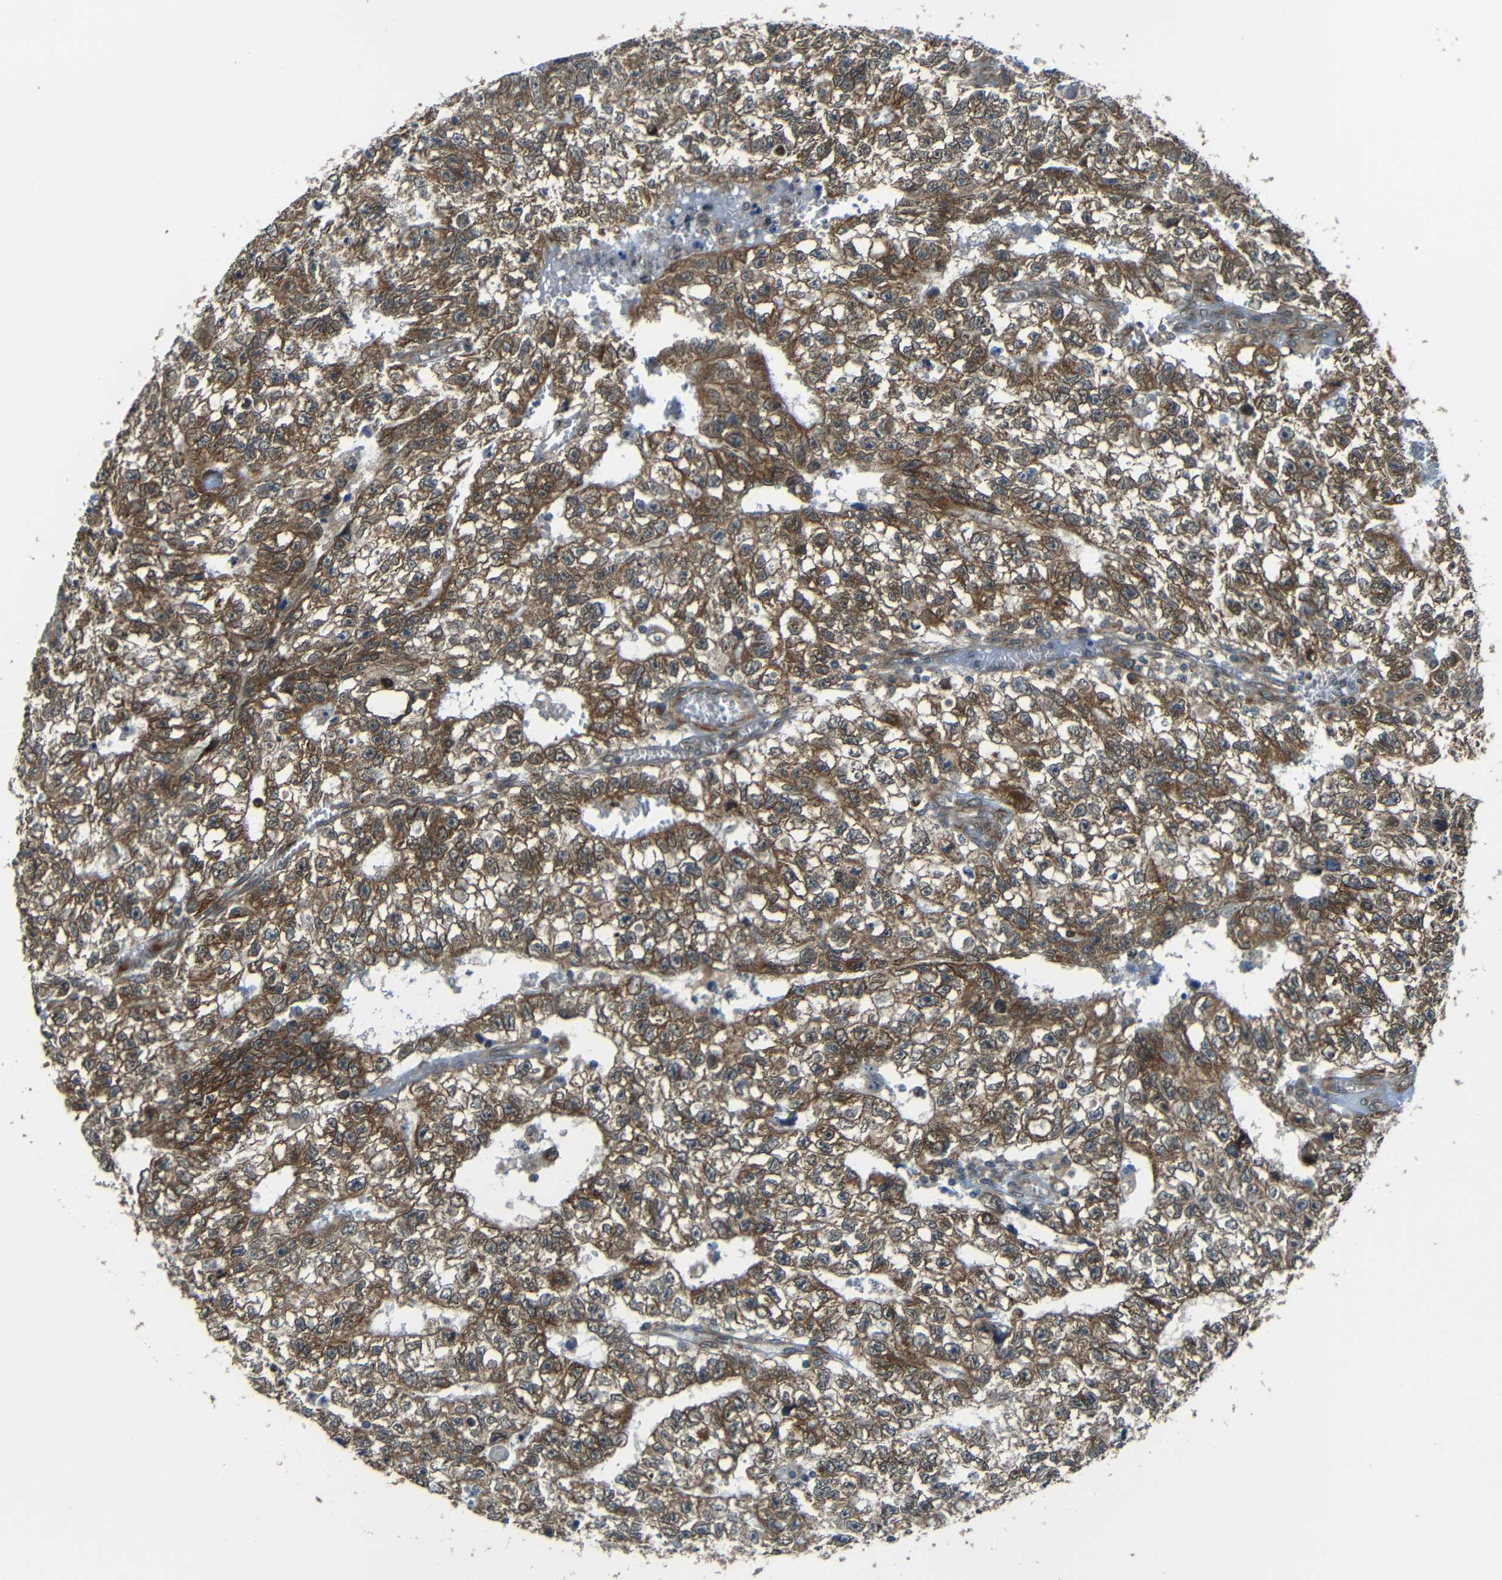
{"staining": {"intensity": "moderate", "quantity": ">75%", "location": "cytoplasmic/membranous"}, "tissue": "testis cancer", "cell_type": "Tumor cells", "image_type": "cancer", "snomed": [{"axis": "morphology", "description": "Seminoma, NOS"}, {"axis": "morphology", "description": "Carcinoma, Embryonal, NOS"}, {"axis": "topography", "description": "Testis"}], "caption": "IHC histopathology image of testis cancer stained for a protein (brown), which reveals medium levels of moderate cytoplasmic/membranous staining in about >75% of tumor cells.", "gene": "VAPB", "patient": {"sex": "male", "age": 38}}